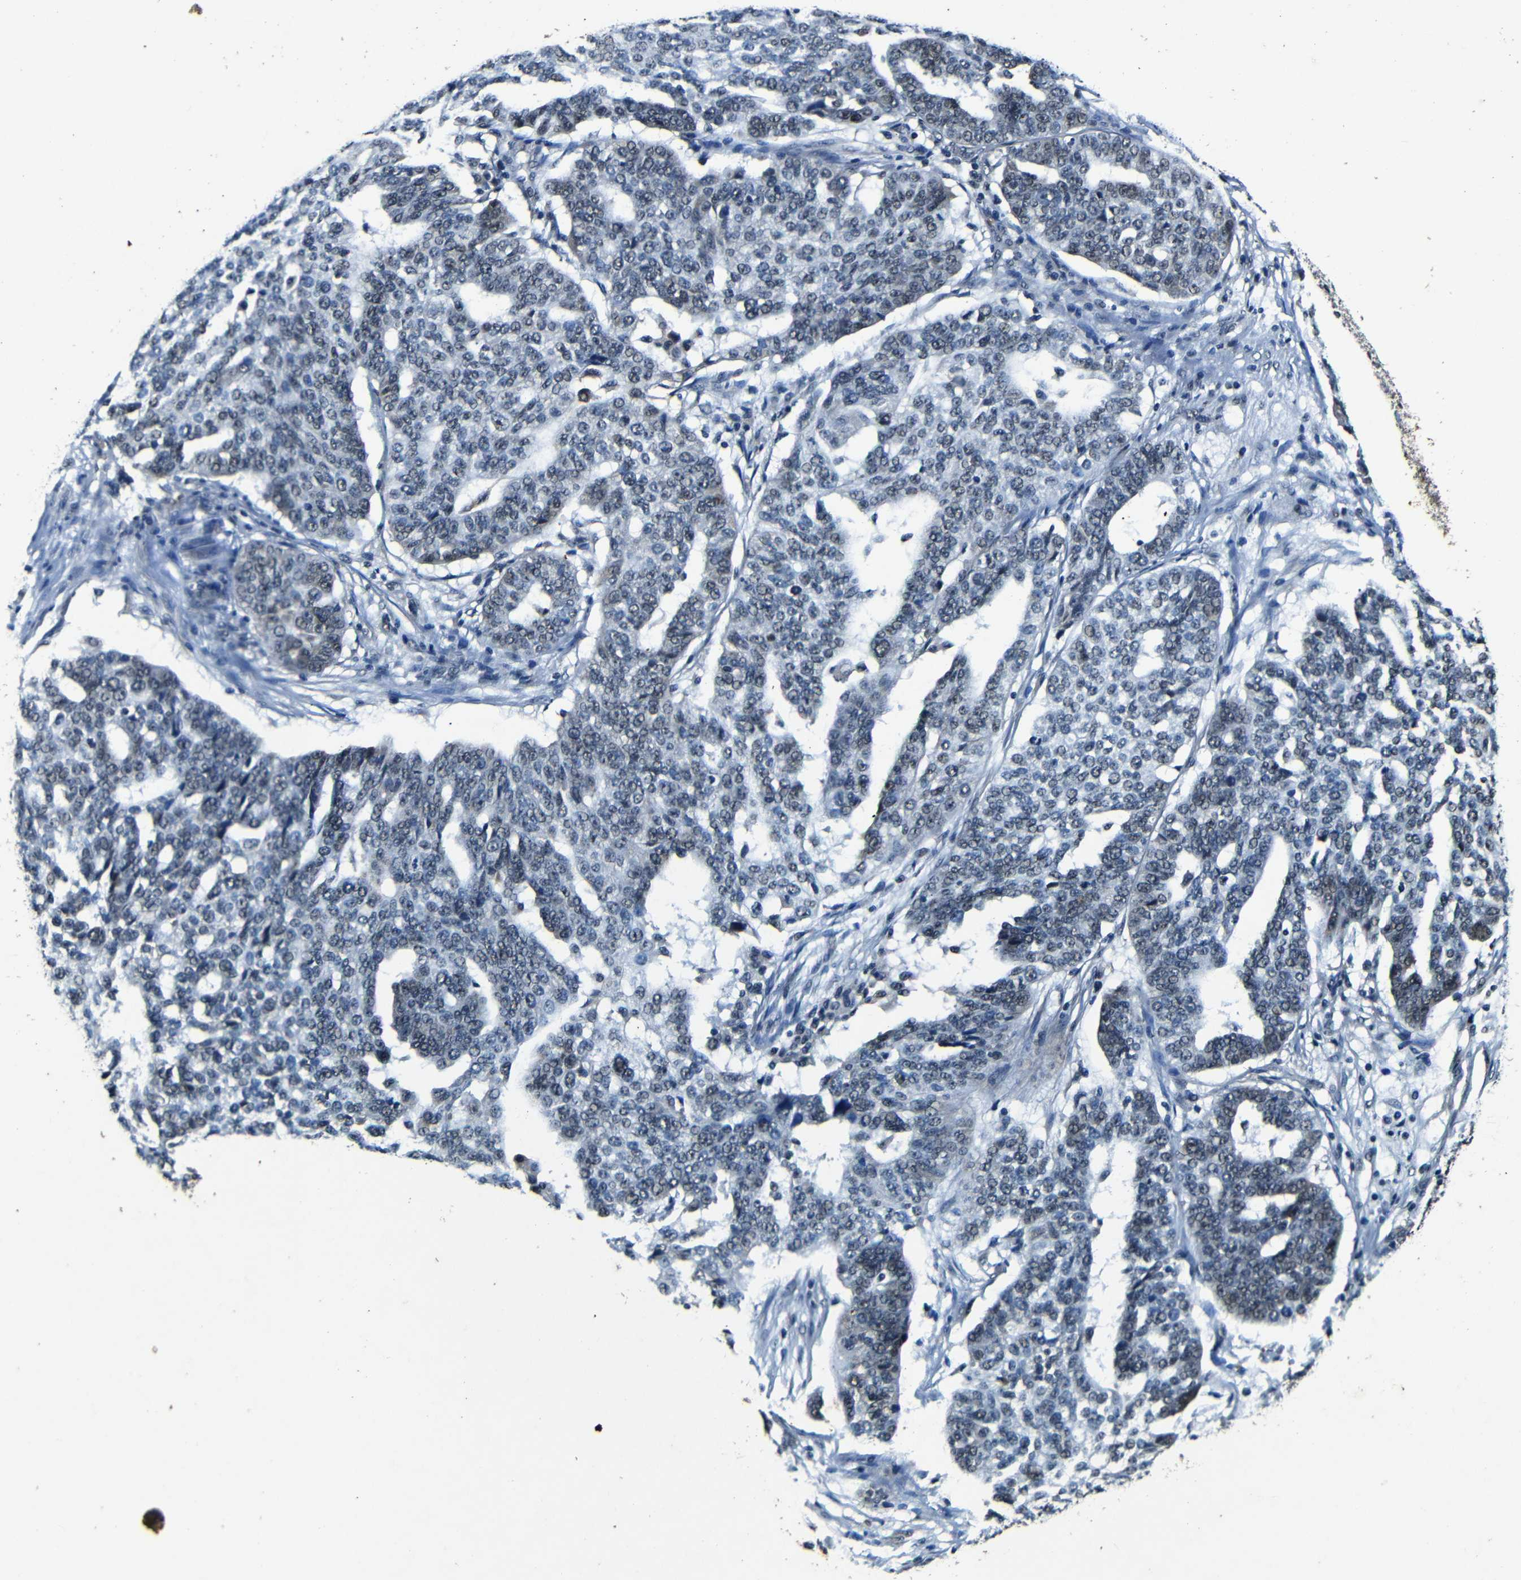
{"staining": {"intensity": "weak", "quantity": "<25%", "location": "nuclear"}, "tissue": "ovarian cancer", "cell_type": "Tumor cells", "image_type": "cancer", "snomed": [{"axis": "morphology", "description": "Cystadenocarcinoma, serous, NOS"}, {"axis": "topography", "description": "Ovary"}], "caption": "High power microscopy photomicrograph of an immunohistochemistry (IHC) histopathology image of serous cystadenocarcinoma (ovarian), revealing no significant positivity in tumor cells. Brightfield microscopy of immunohistochemistry (IHC) stained with DAB (brown) and hematoxylin (blue), captured at high magnification.", "gene": "FOXD4", "patient": {"sex": "female", "age": 59}}